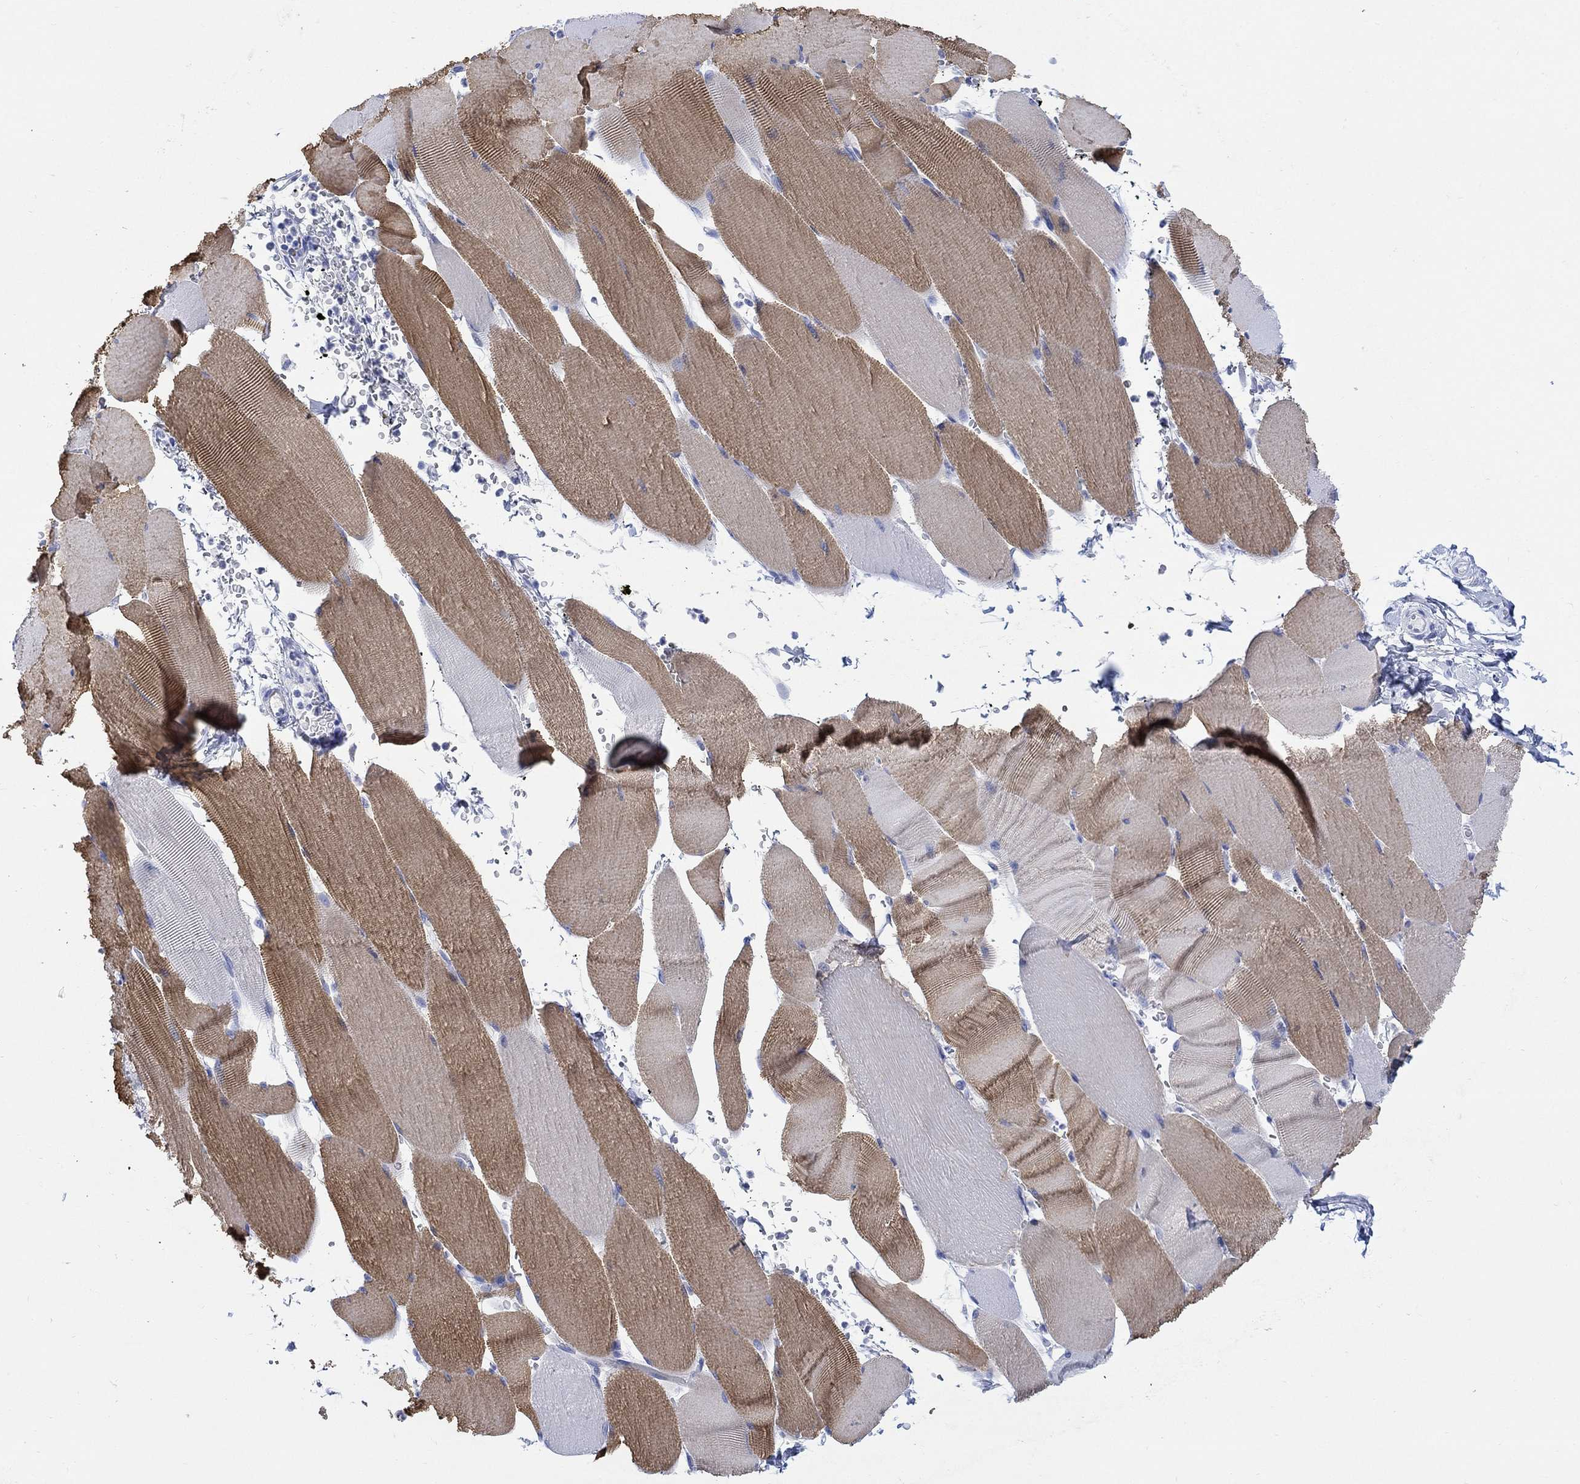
{"staining": {"intensity": "strong", "quantity": "25%-75%", "location": "cytoplasmic/membranous"}, "tissue": "skeletal muscle", "cell_type": "Myocytes", "image_type": "normal", "snomed": [{"axis": "morphology", "description": "Normal tissue, NOS"}, {"axis": "topography", "description": "Skeletal muscle"}], "caption": "Myocytes exhibit high levels of strong cytoplasmic/membranous staining in approximately 25%-75% of cells in benign human skeletal muscle.", "gene": "MYL1", "patient": {"sex": "male", "age": 56}}